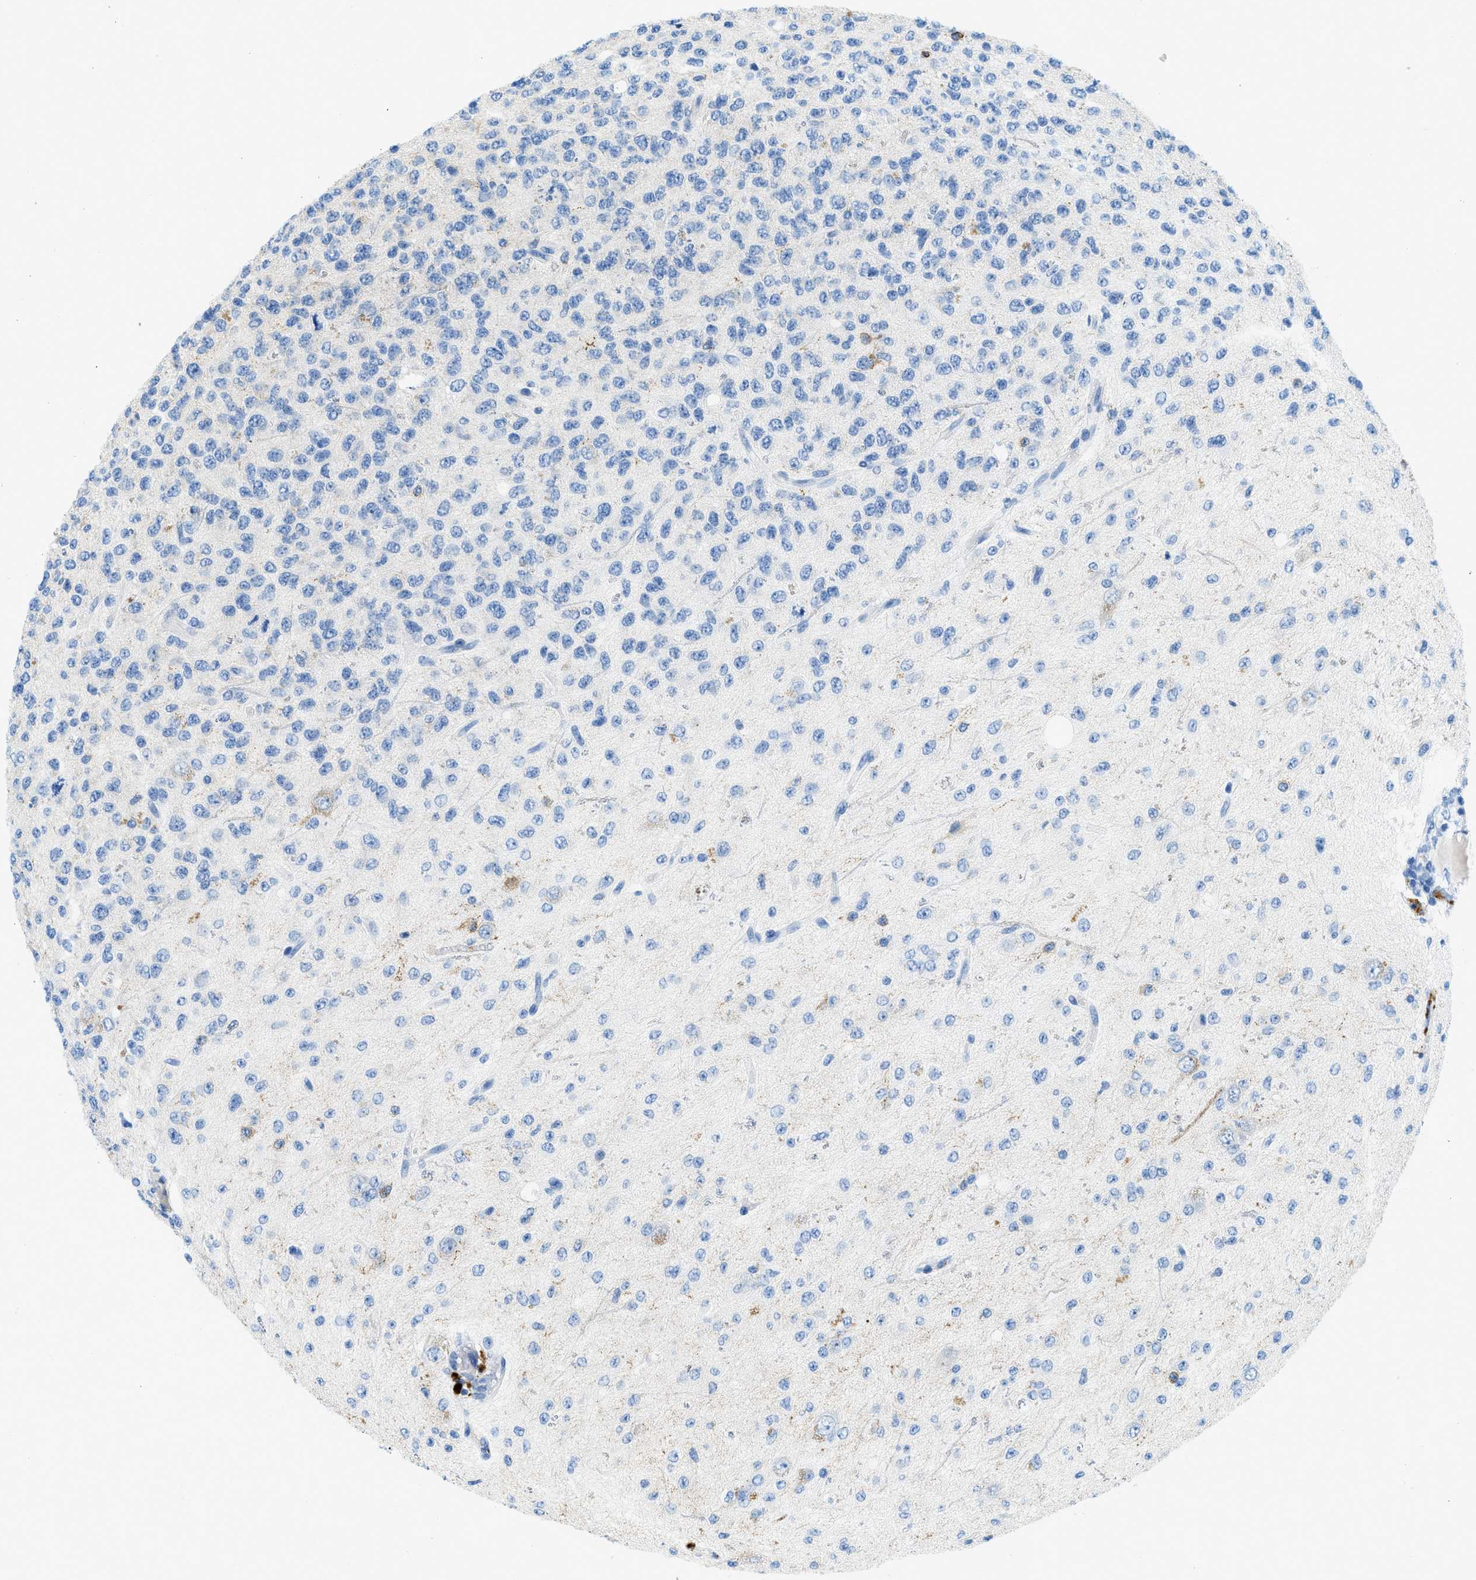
{"staining": {"intensity": "negative", "quantity": "none", "location": "none"}, "tissue": "glioma", "cell_type": "Tumor cells", "image_type": "cancer", "snomed": [{"axis": "morphology", "description": "Glioma, malignant, High grade"}, {"axis": "topography", "description": "pancreas cauda"}], "caption": "An IHC image of glioma is shown. There is no staining in tumor cells of glioma.", "gene": "TMEM248", "patient": {"sex": "male", "age": 60}}